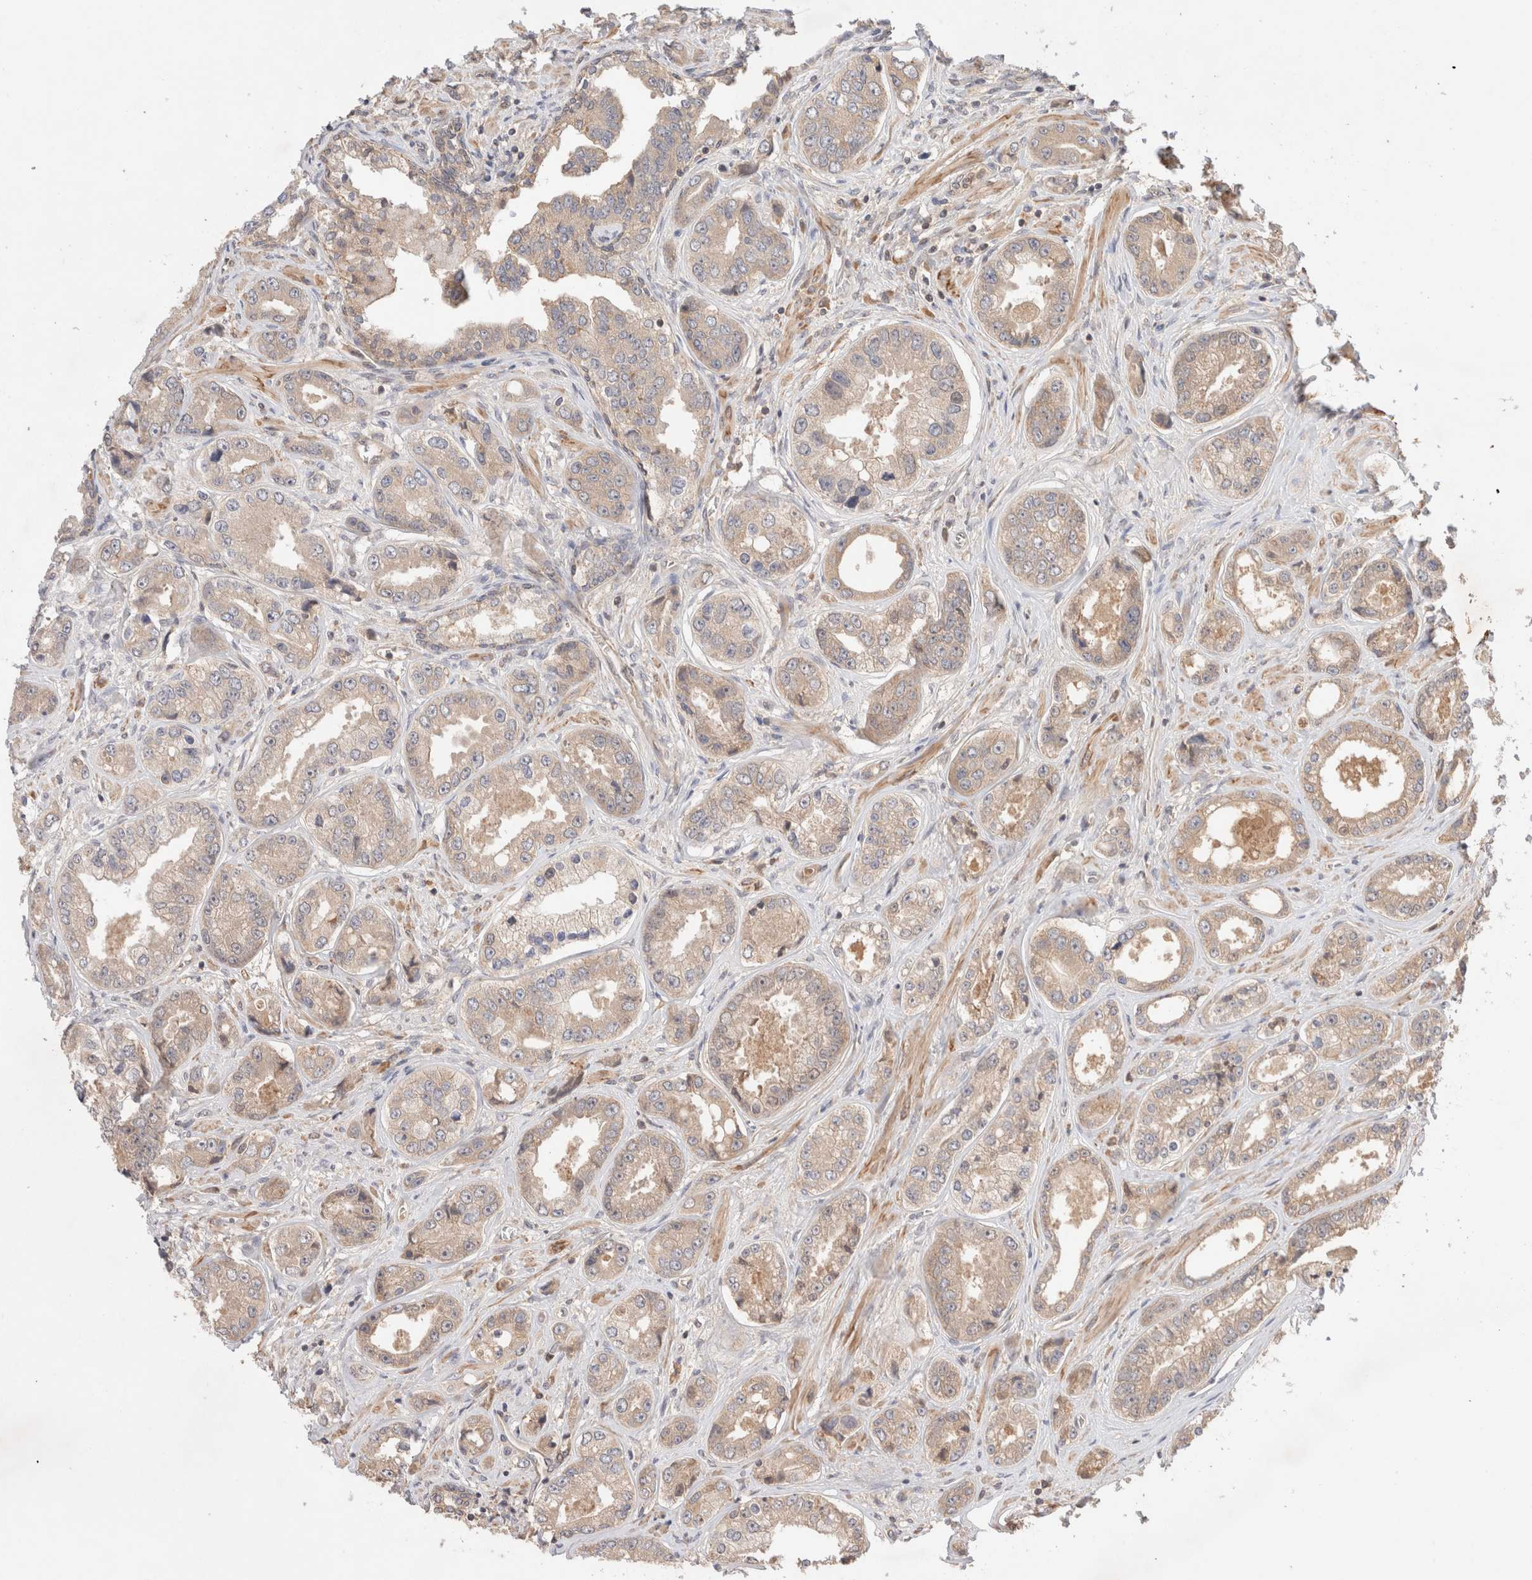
{"staining": {"intensity": "weak", "quantity": "25%-75%", "location": "cytoplasmic/membranous"}, "tissue": "prostate cancer", "cell_type": "Tumor cells", "image_type": "cancer", "snomed": [{"axis": "morphology", "description": "Adenocarcinoma, High grade"}, {"axis": "topography", "description": "Prostate"}], "caption": "DAB (3,3'-diaminobenzidine) immunohistochemical staining of human prostate cancer demonstrates weak cytoplasmic/membranous protein expression in about 25%-75% of tumor cells. (DAB (3,3'-diaminobenzidine) = brown stain, brightfield microscopy at high magnification).", "gene": "CARNMT1", "patient": {"sex": "male", "age": 61}}